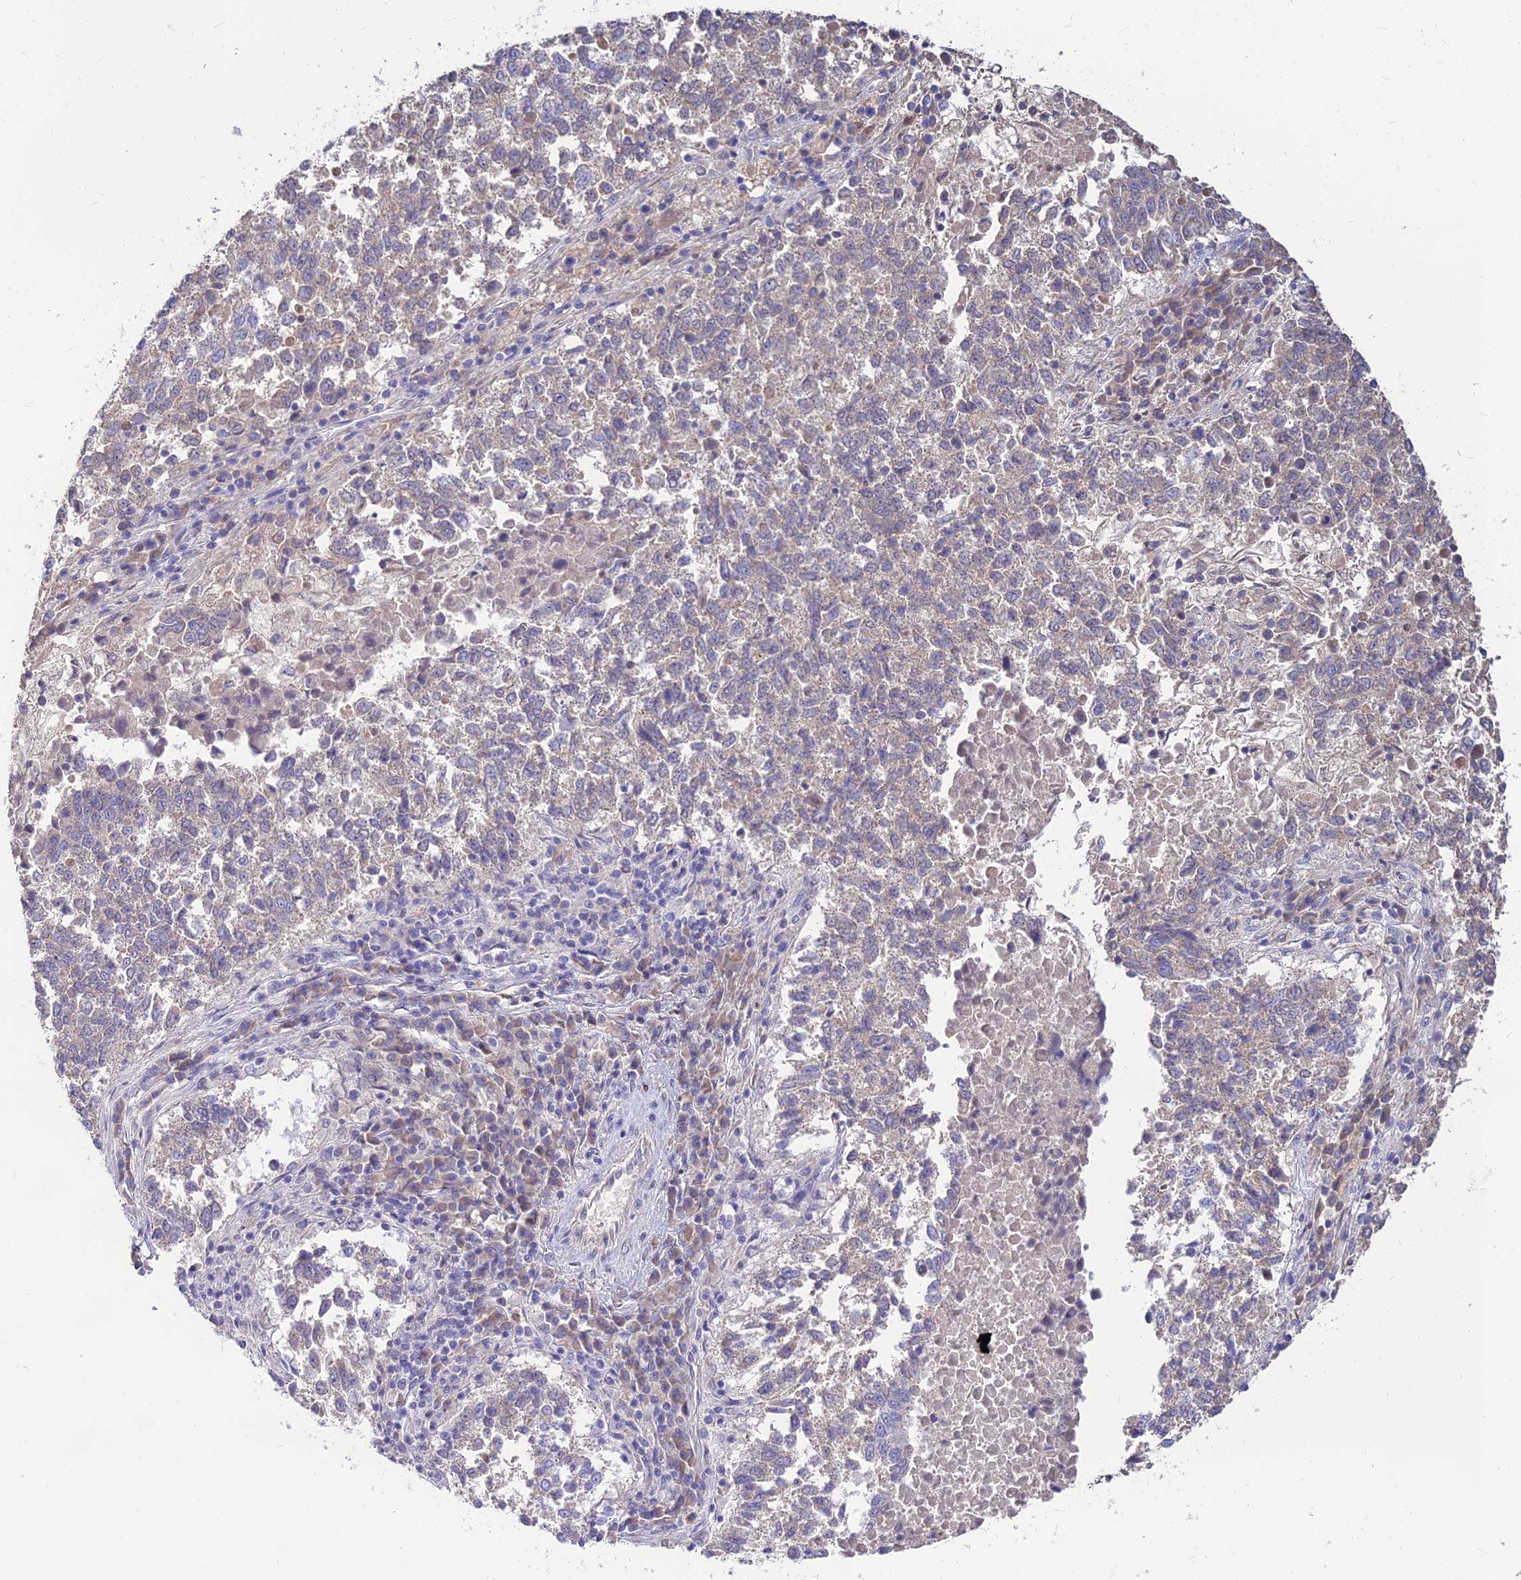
{"staining": {"intensity": "weak", "quantity": ">75%", "location": "cytoplasmic/membranous"}, "tissue": "lung cancer", "cell_type": "Tumor cells", "image_type": "cancer", "snomed": [{"axis": "morphology", "description": "Squamous cell carcinoma, NOS"}, {"axis": "topography", "description": "Lung"}], "caption": "Immunohistochemical staining of lung squamous cell carcinoma reveals low levels of weak cytoplasmic/membranous protein expression in about >75% of tumor cells.", "gene": "GOLGA6D", "patient": {"sex": "male", "age": 73}}